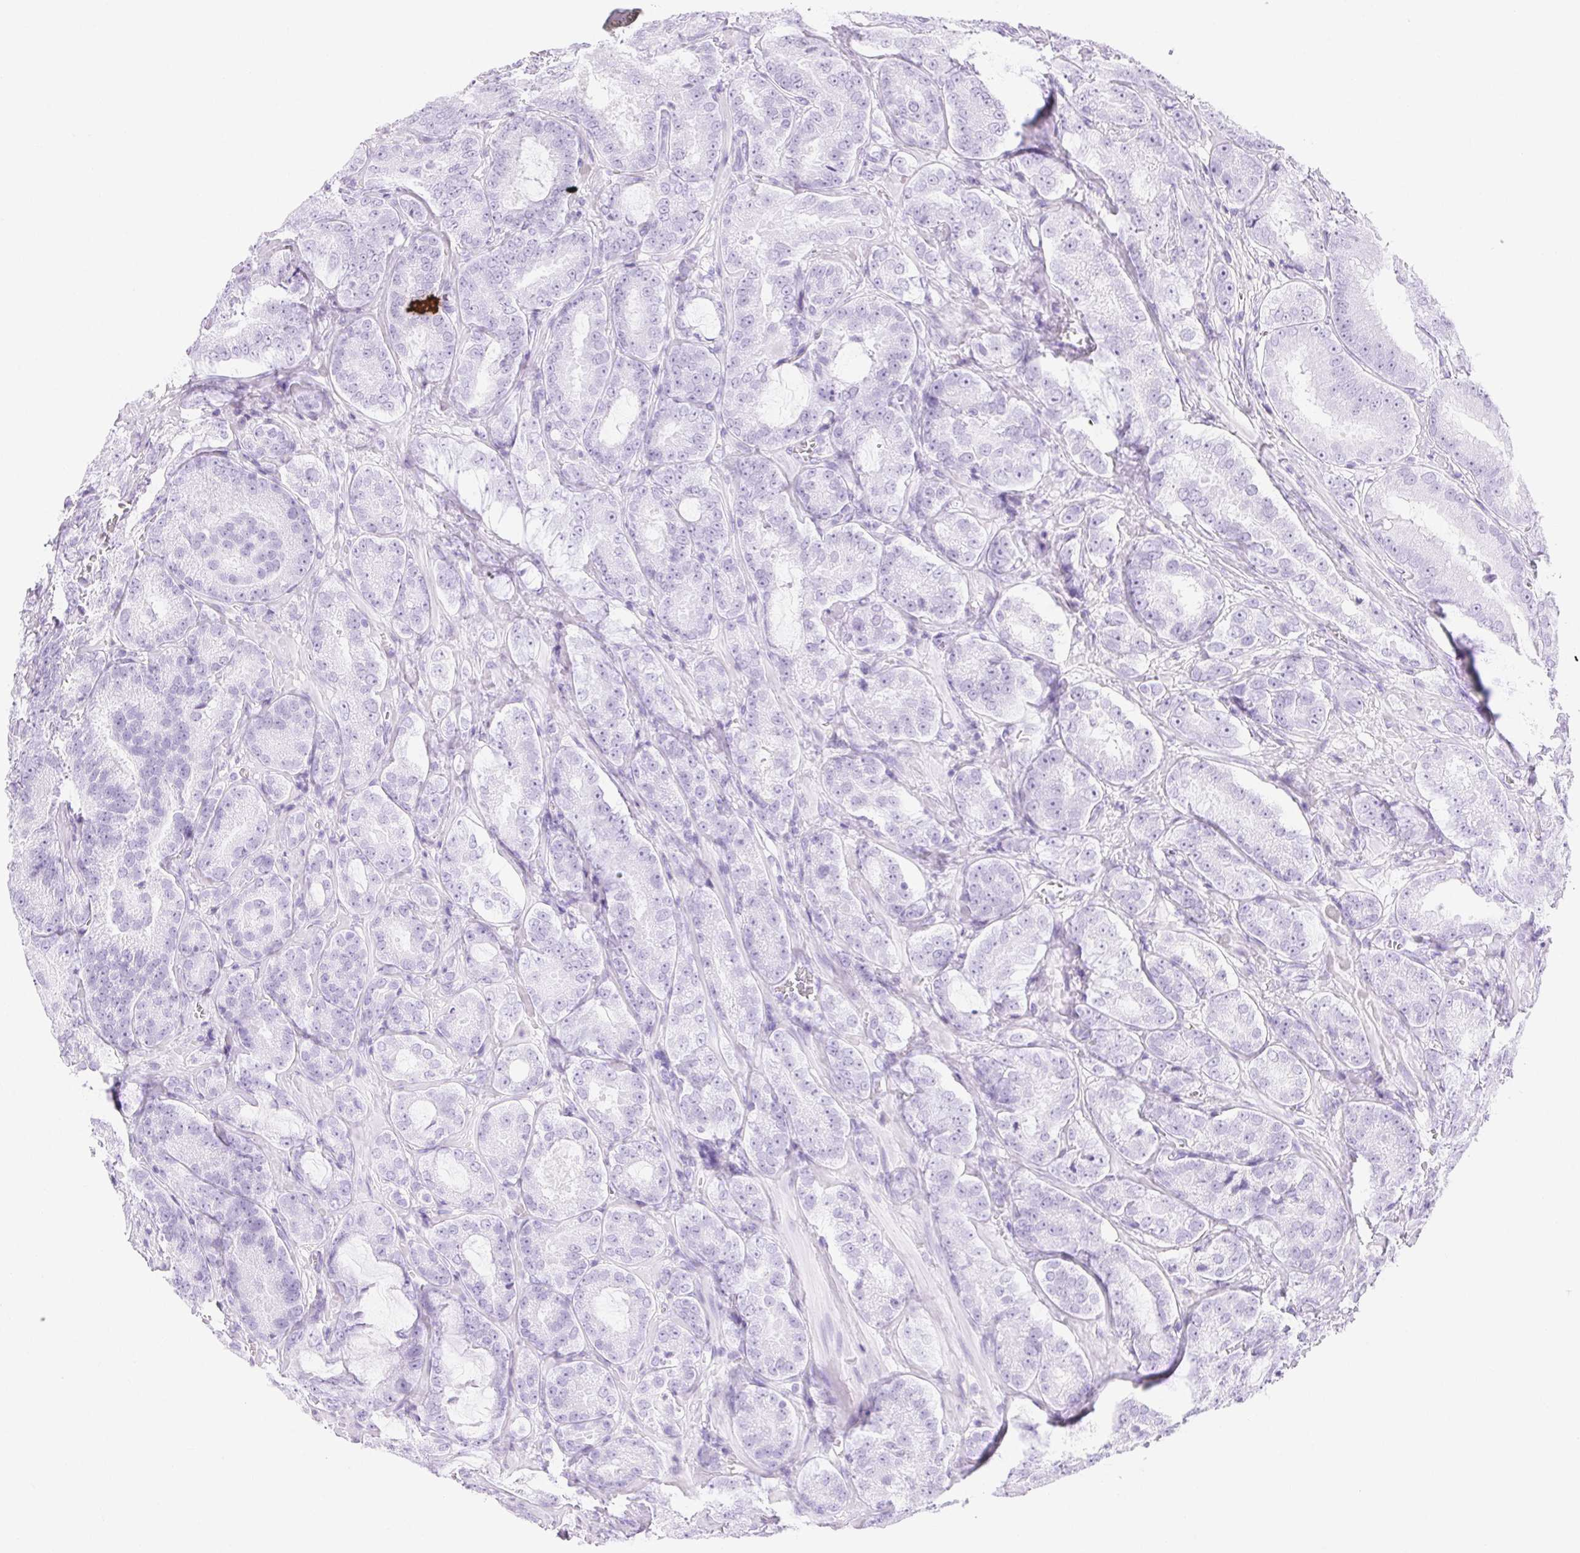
{"staining": {"intensity": "negative", "quantity": "none", "location": "none"}, "tissue": "prostate cancer", "cell_type": "Tumor cells", "image_type": "cancer", "snomed": [{"axis": "morphology", "description": "Adenocarcinoma, High grade"}, {"axis": "topography", "description": "Prostate"}], "caption": "Prostate cancer (adenocarcinoma (high-grade)) was stained to show a protein in brown. There is no significant staining in tumor cells.", "gene": "CLDN16", "patient": {"sex": "male", "age": 64}}